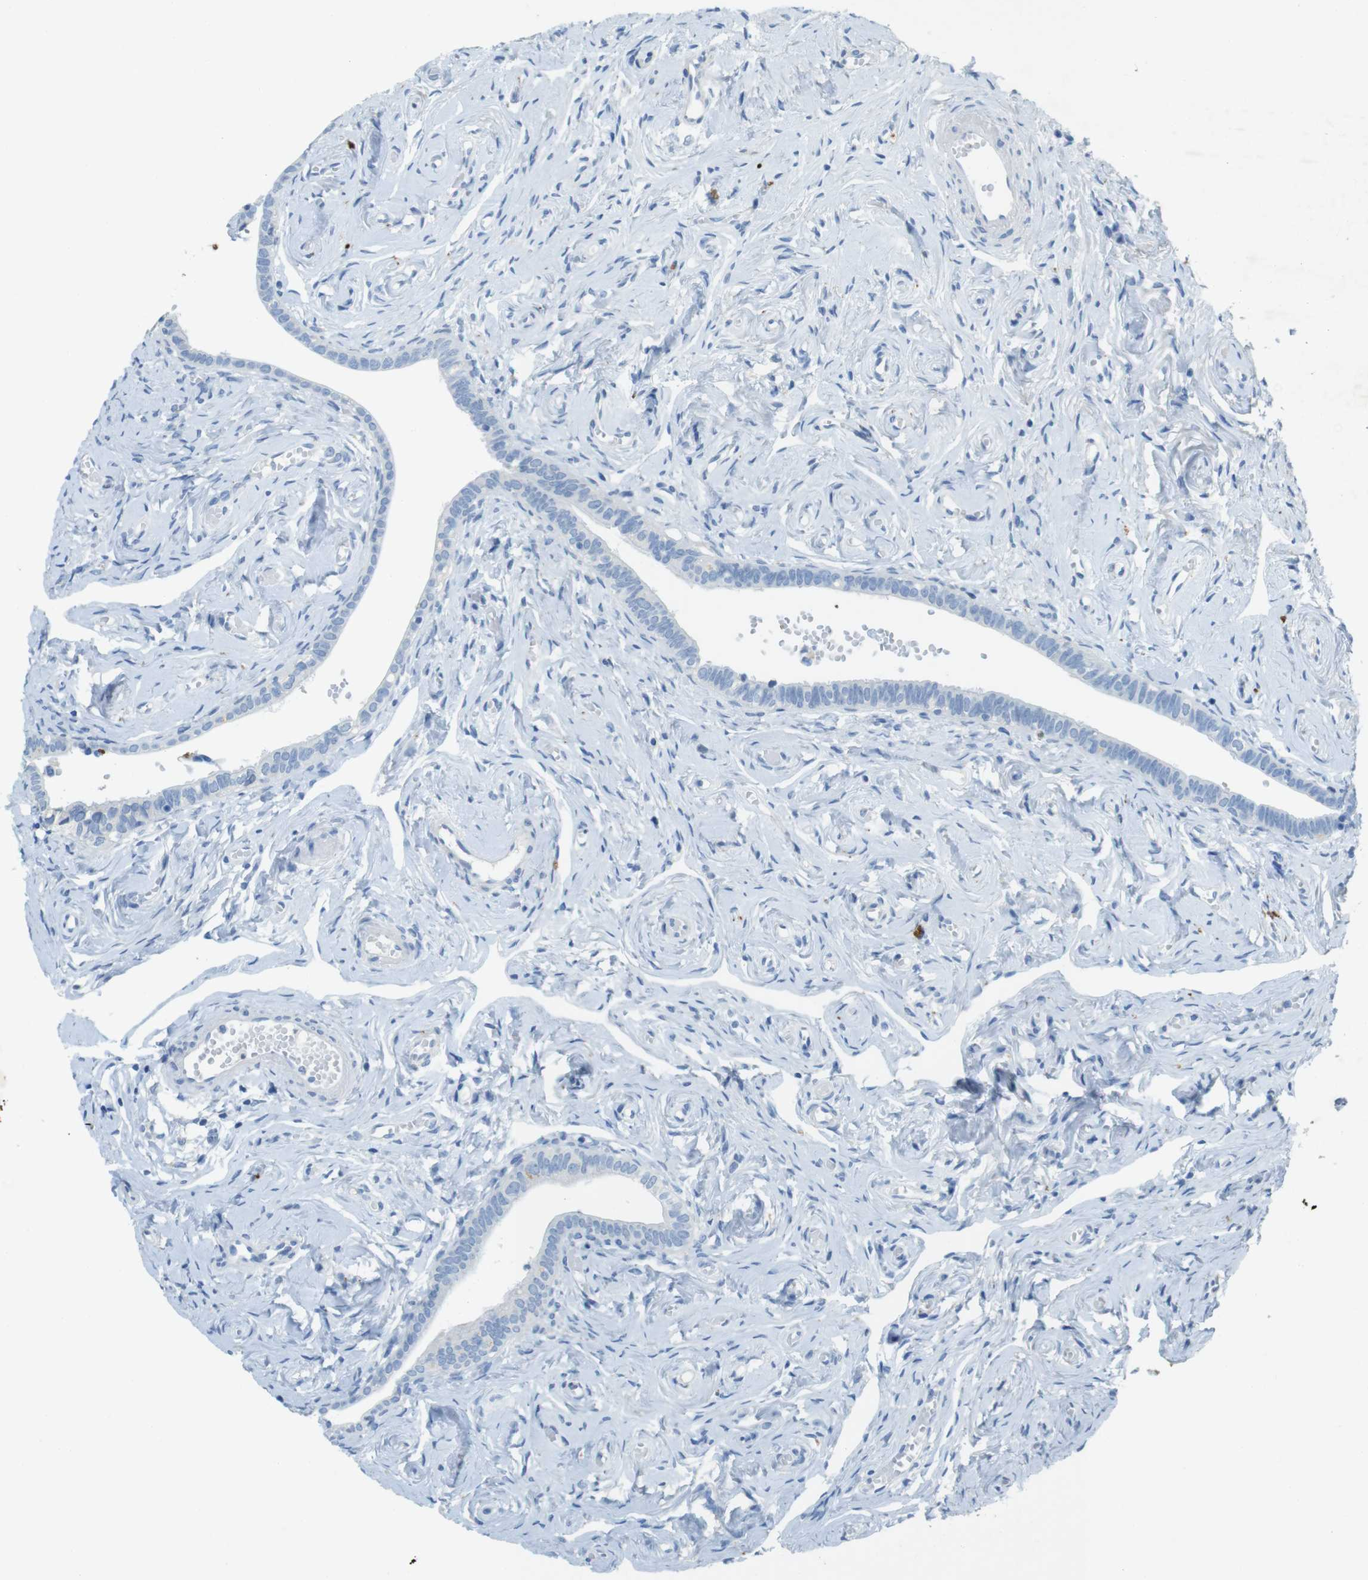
{"staining": {"intensity": "negative", "quantity": "none", "location": "none"}, "tissue": "fallopian tube", "cell_type": "Glandular cells", "image_type": "normal", "snomed": [{"axis": "morphology", "description": "Normal tissue, NOS"}, {"axis": "topography", "description": "Fallopian tube"}], "caption": "An image of fallopian tube stained for a protein reveals no brown staining in glandular cells.", "gene": "CD320", "patient": {"sex": "female", "age": 71}}